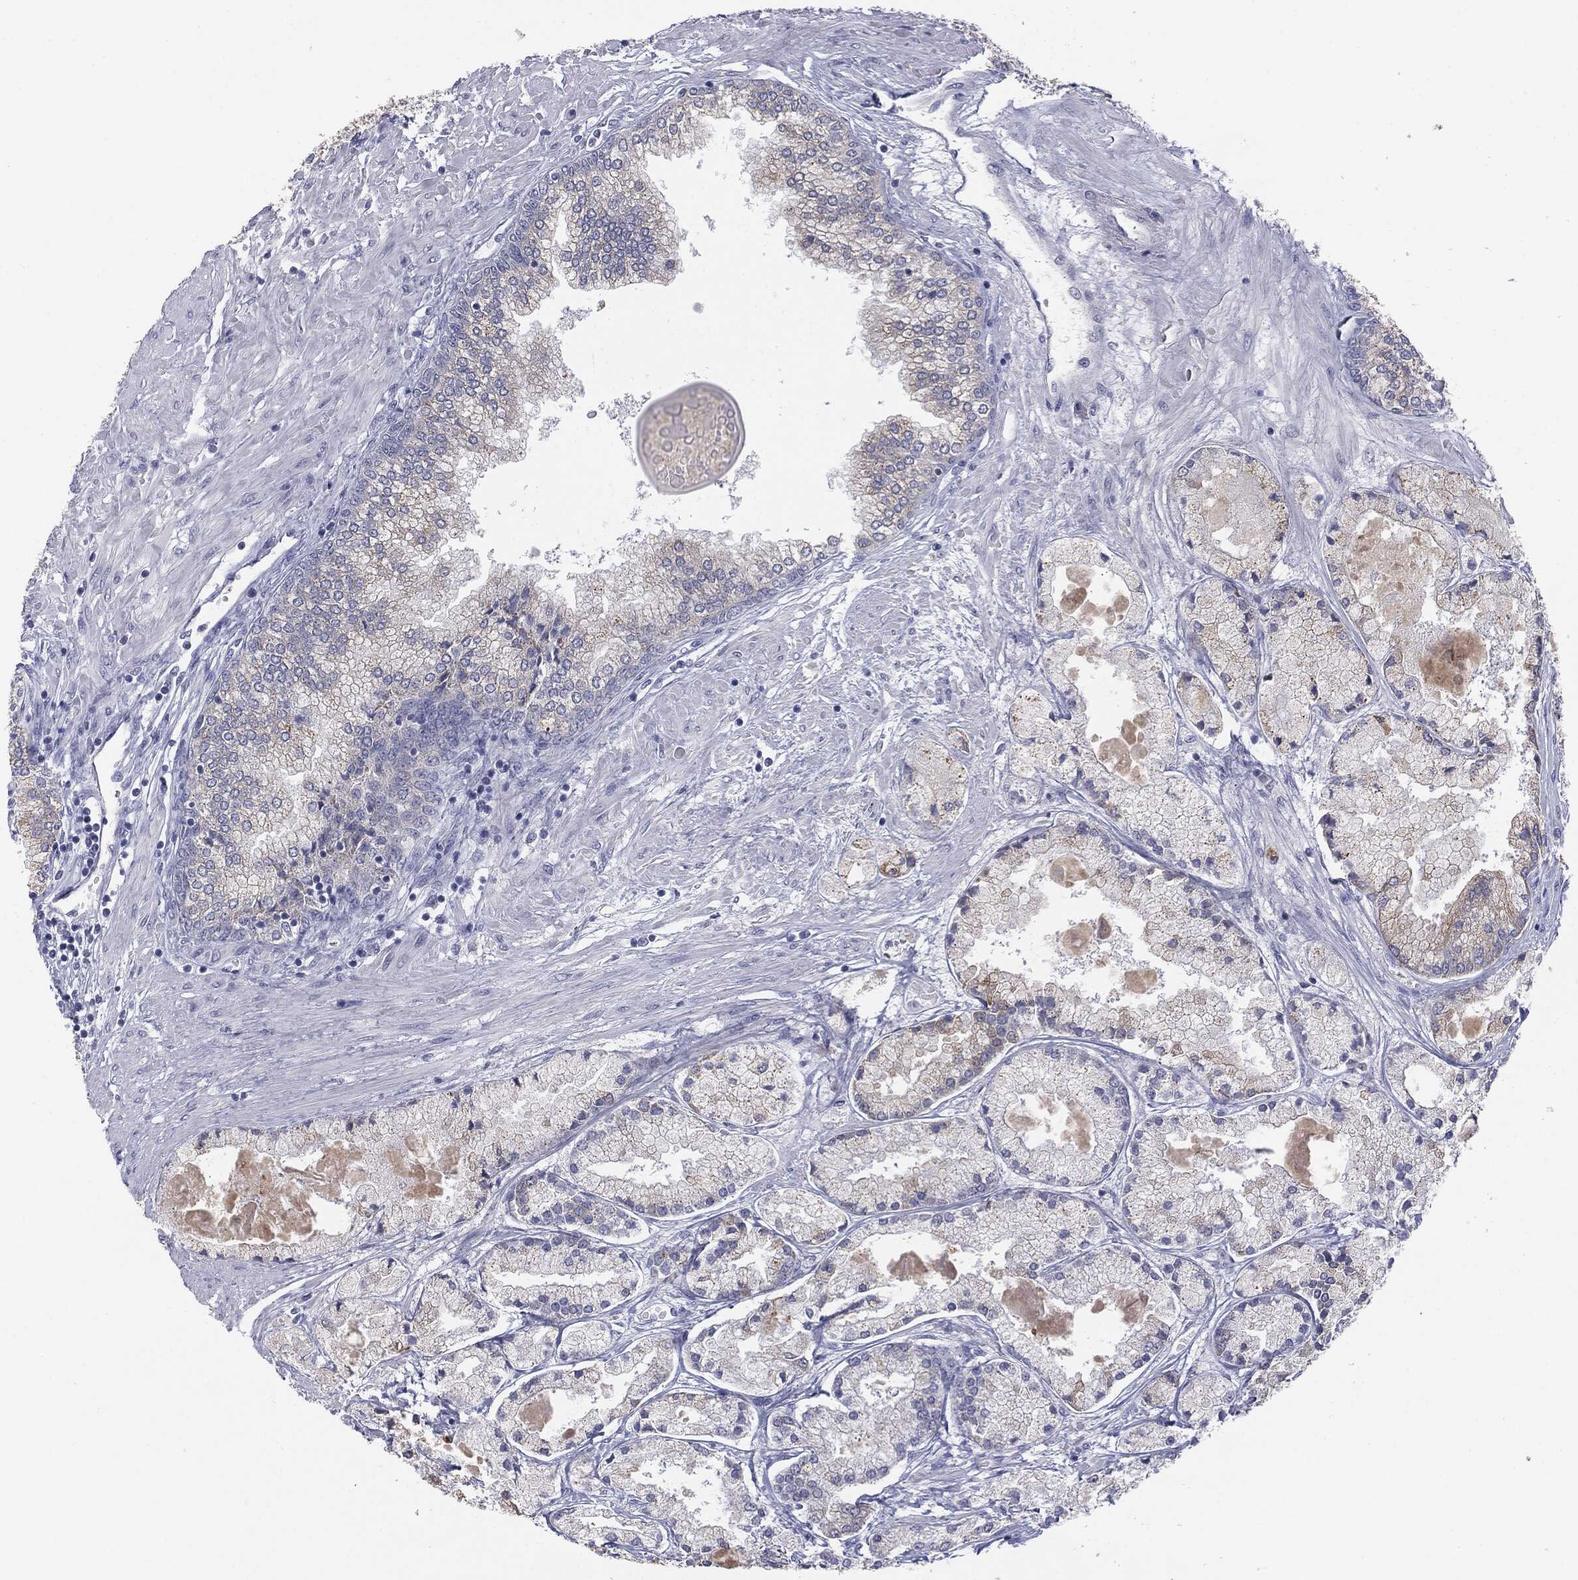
{"staining": {"intensity": "negative", "quantity": "none", "location": "none"}, "tissue": "prostate cancer", "cell_type": "Tumor cells", "image_type": "cancer", "snomed": [{"axis": "morphology", "description": "Adenocarcinoma, High grade"}, {"axis": "topography", "description": "Prostate"}], "caption": "Immunohistochemical staining of prostate cancer demonstrates no significant expression in tumor cells.", "gene": "MUC1", "patient": {"sex": "male", "age": 67}}